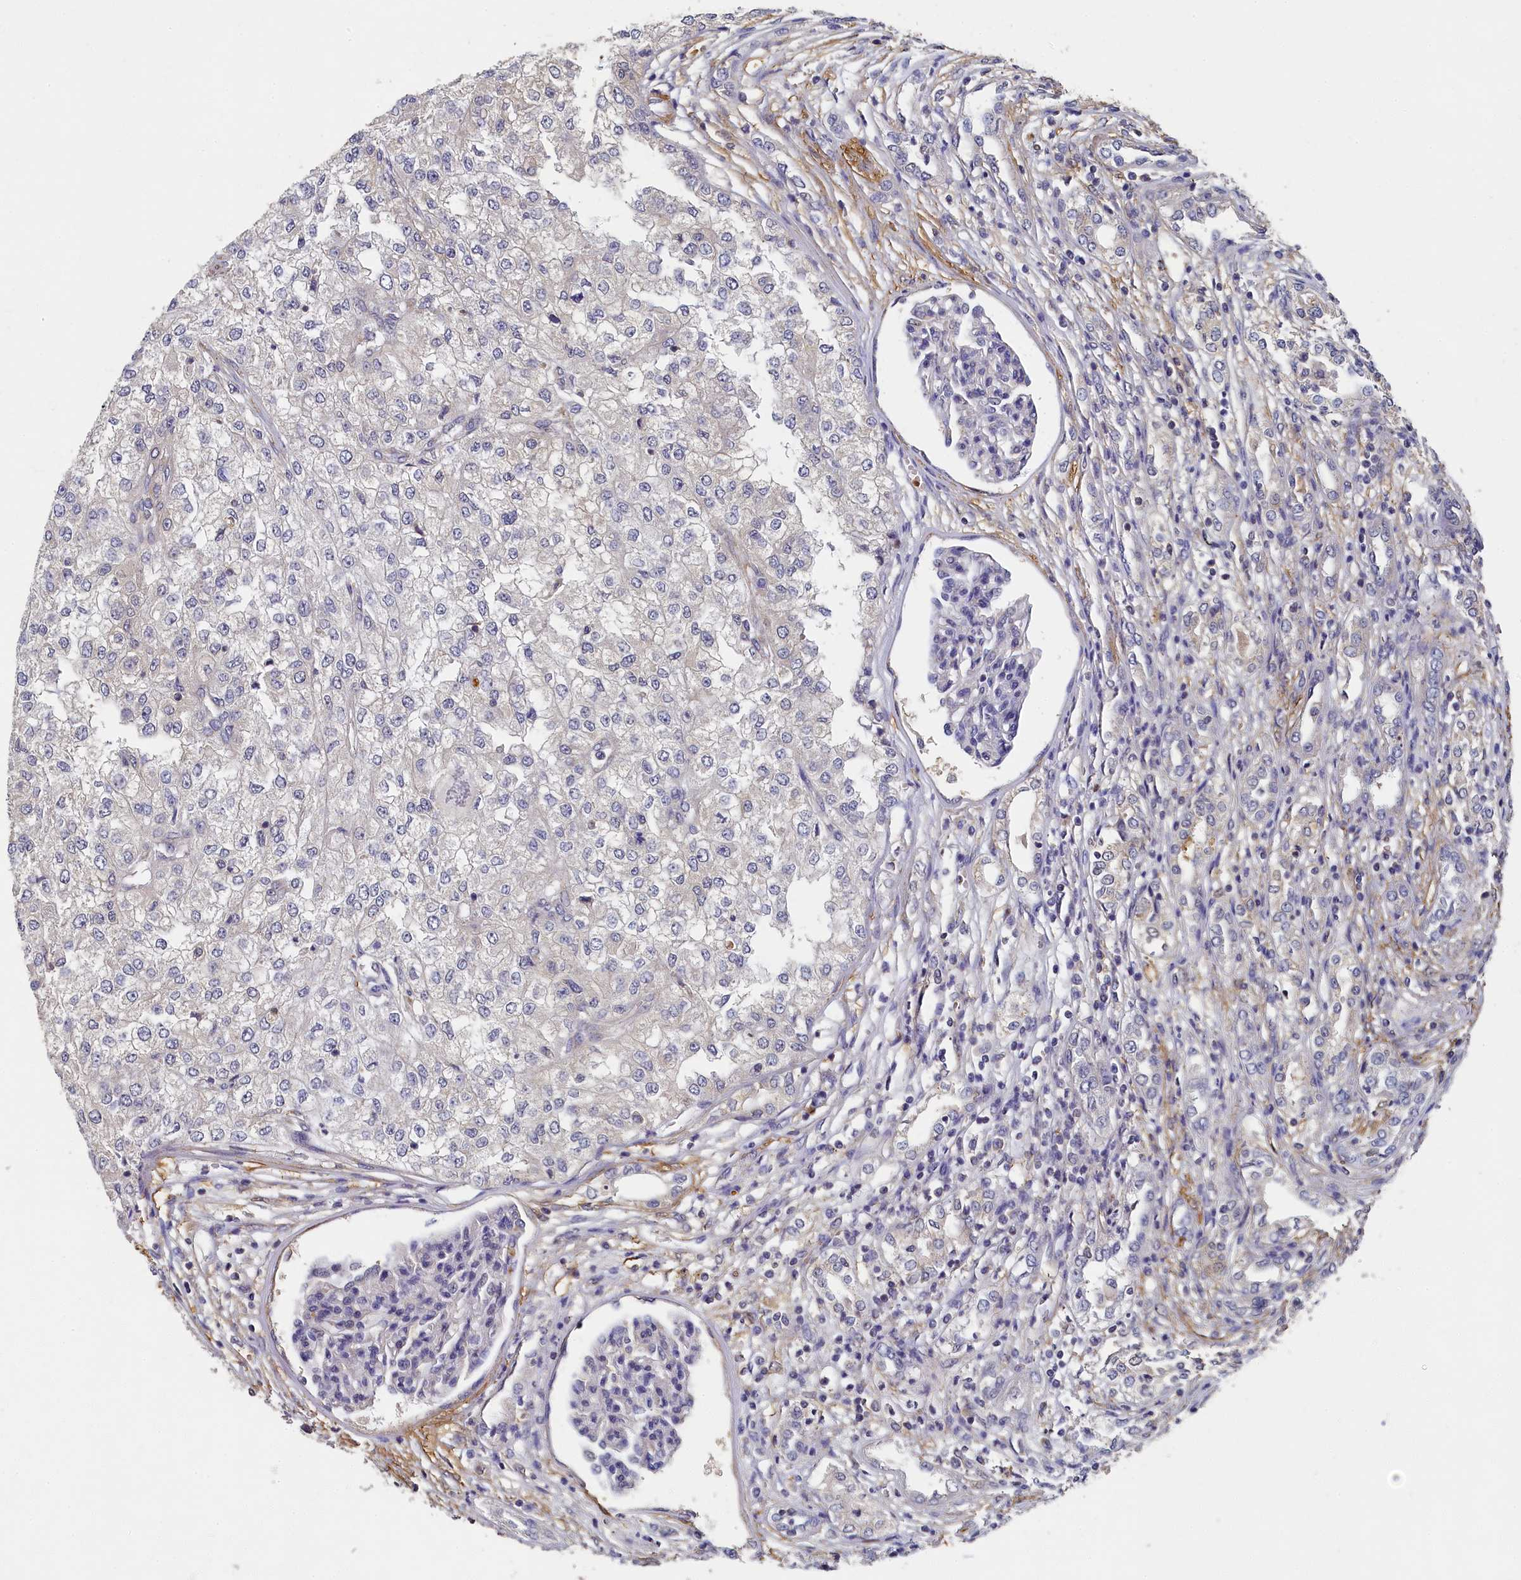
{"staining": {"intensity": "negative", "quantity": "none", "location": "none"}, "tissue": "renal cancer", "cell_type": "Tumor cells", "image_type": "cancer", "snomed": [{"axis": "morphology", "description": "Adenocarcinoma, NOS"}, {"axis": "topography", "description": "Kidney"}], "caption": "This is an IHC image of renal cancer (adenocarcinoma). There is no positivity in tumor cells.", "gene": "TBCB", "patient": {"sex": "female", "age": 54}}